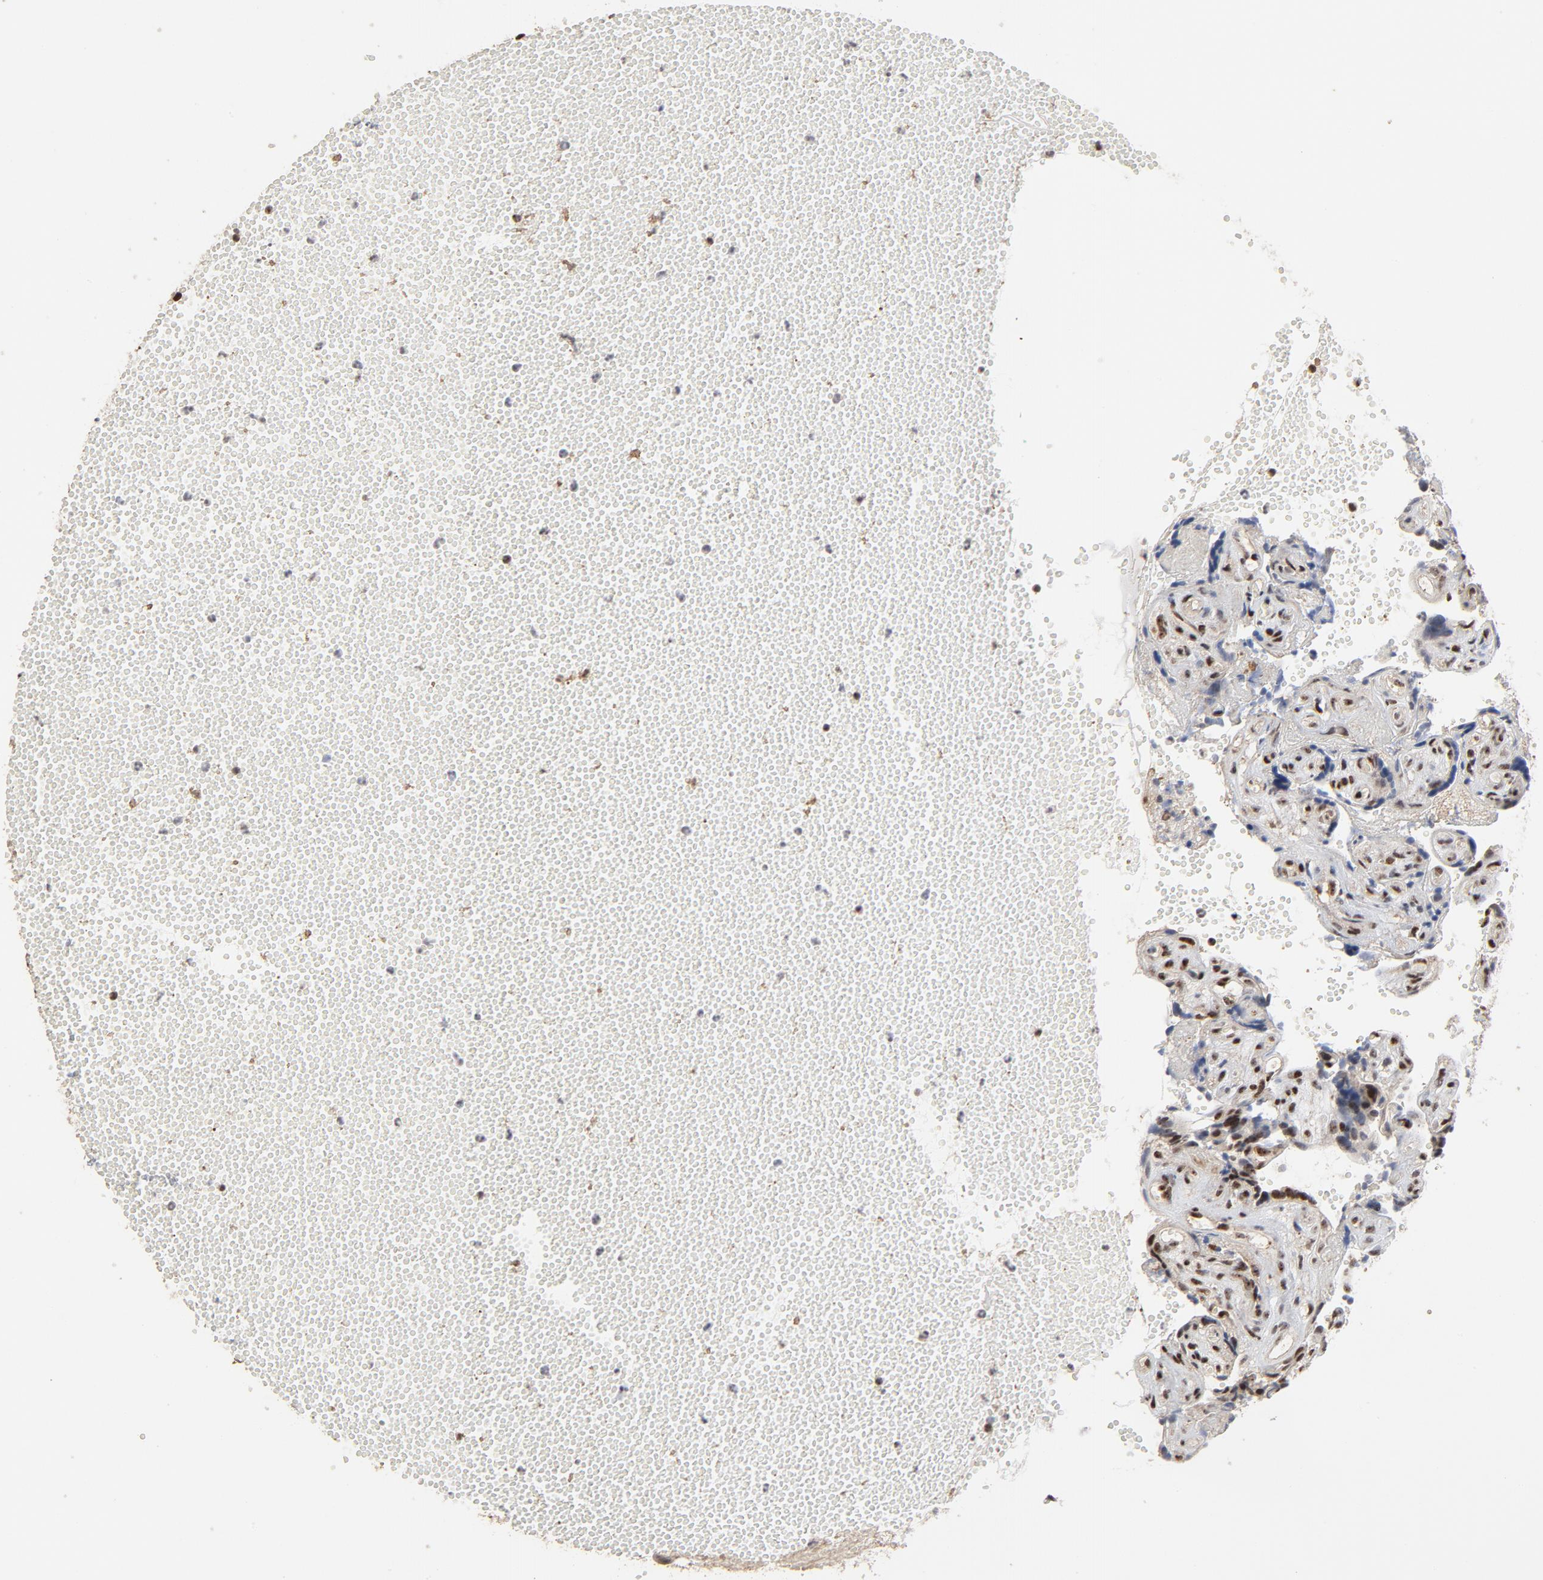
{"staining": {"intensity": "strong", "quantity": ">75%", "location": "nuclear"}, "tissue": "placenta", "cell_type": "Decidual cells", "image_type": "normal", "snomed": [{"axis": "morphology", "description": "Normal tissue, NOS"}, {"axis": "topography", "description": "Placenta"}], "caption": "Placenta stained with DAB (3,3'-diaminobenzidine) immunohistochemistry shows high levels of strong nuclear expression in about >75% of decidual cells. (DAB = brown stain, brightfield microscopy at high magnification).", "gene": "TP53RK", "patient": {"sex": "female", "age": 30}}